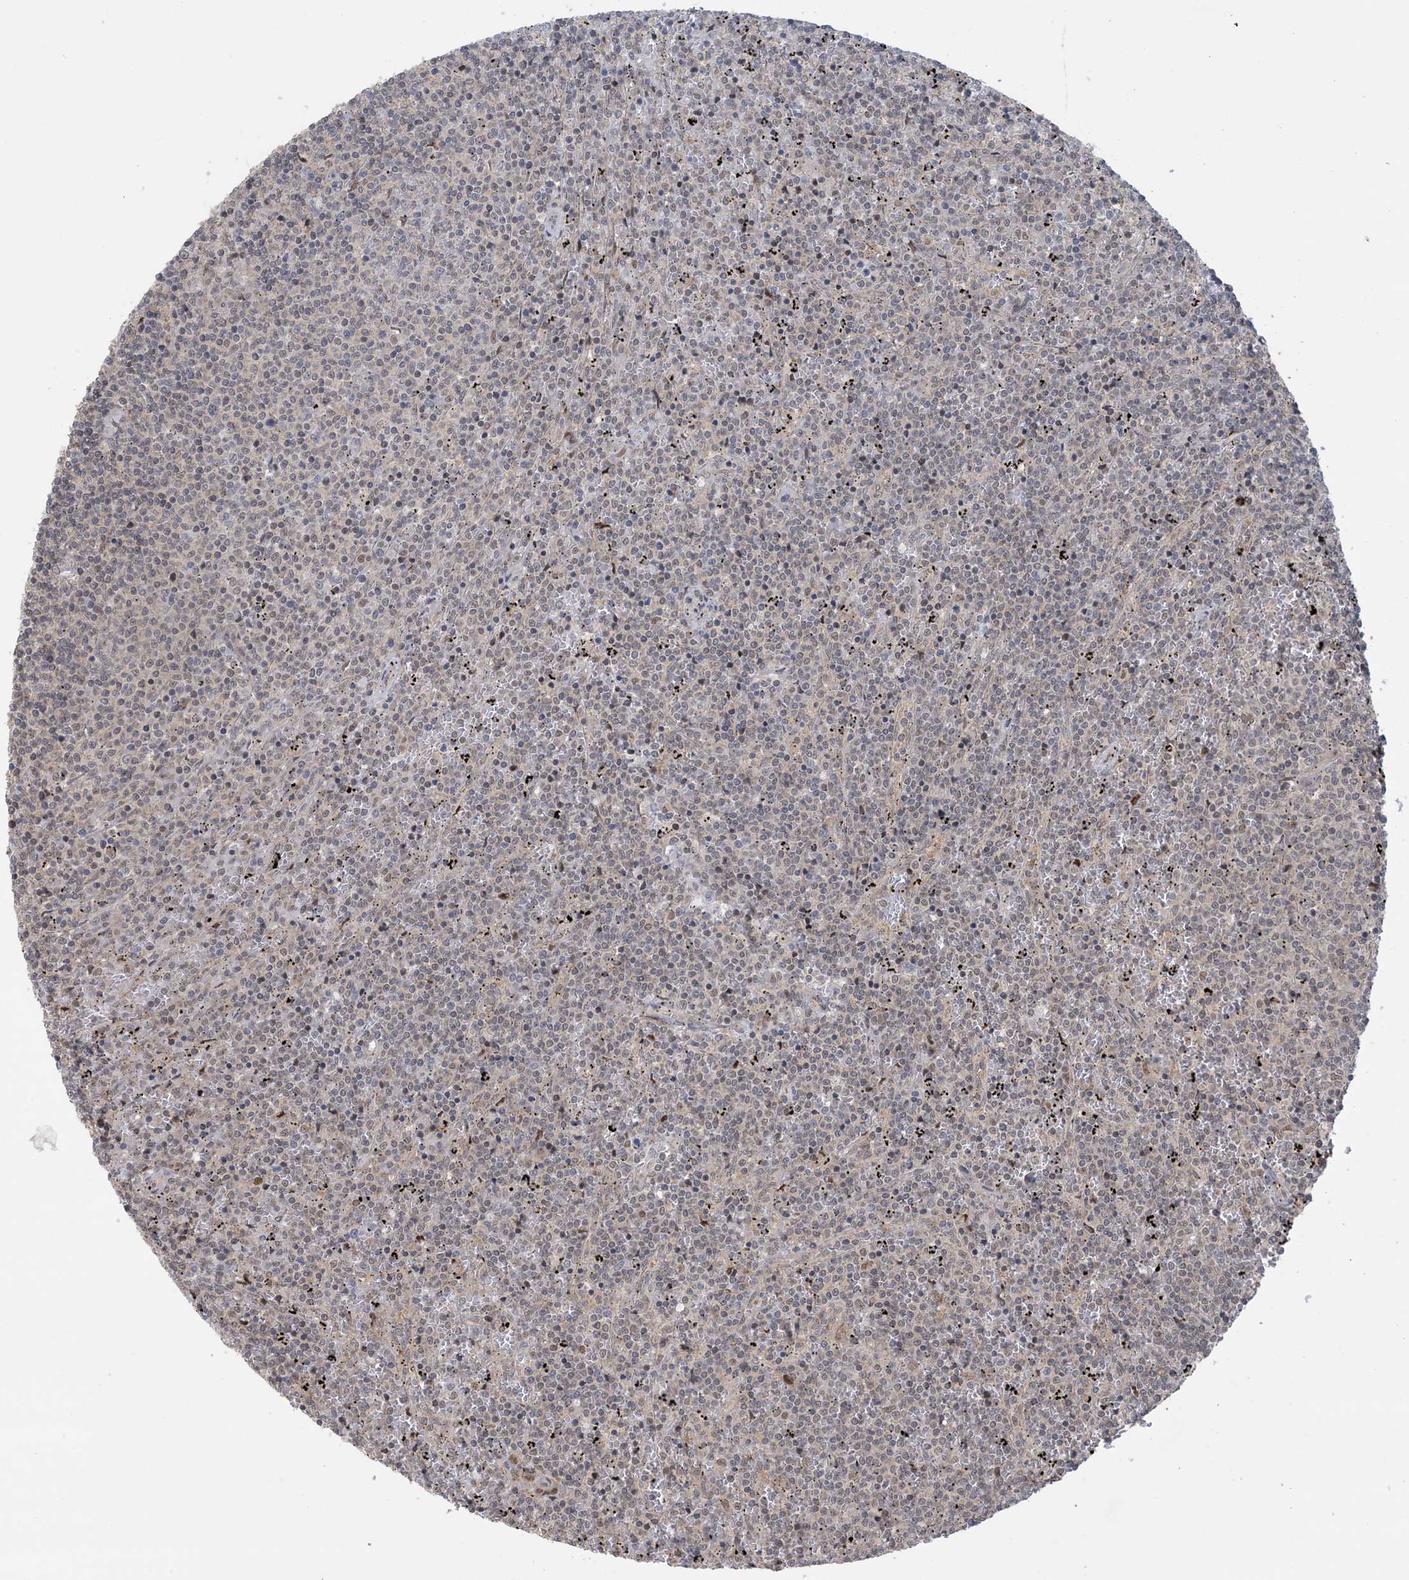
{"staining": {"intensity": "weak", "quantity": "<25%", "location": "nuclear"}, "tissue": "lymphoma", "cell_type": "Tumor cells", "image_type": "cancer", "snomed": [{"axis": "morphology", "description": "Malignant lymphoma, non-Hodgkin's type, Low grade"}, {"axis": "topography", "description": "Spleen"}], "caption": "A histopathology image of low-grade malignant lymphoma, non-Hodgkin's type stained for a protein displays no brown staining in tumor cells.", "gene": "ZNF710", "patient": {"sex": "female", "age": 50}}